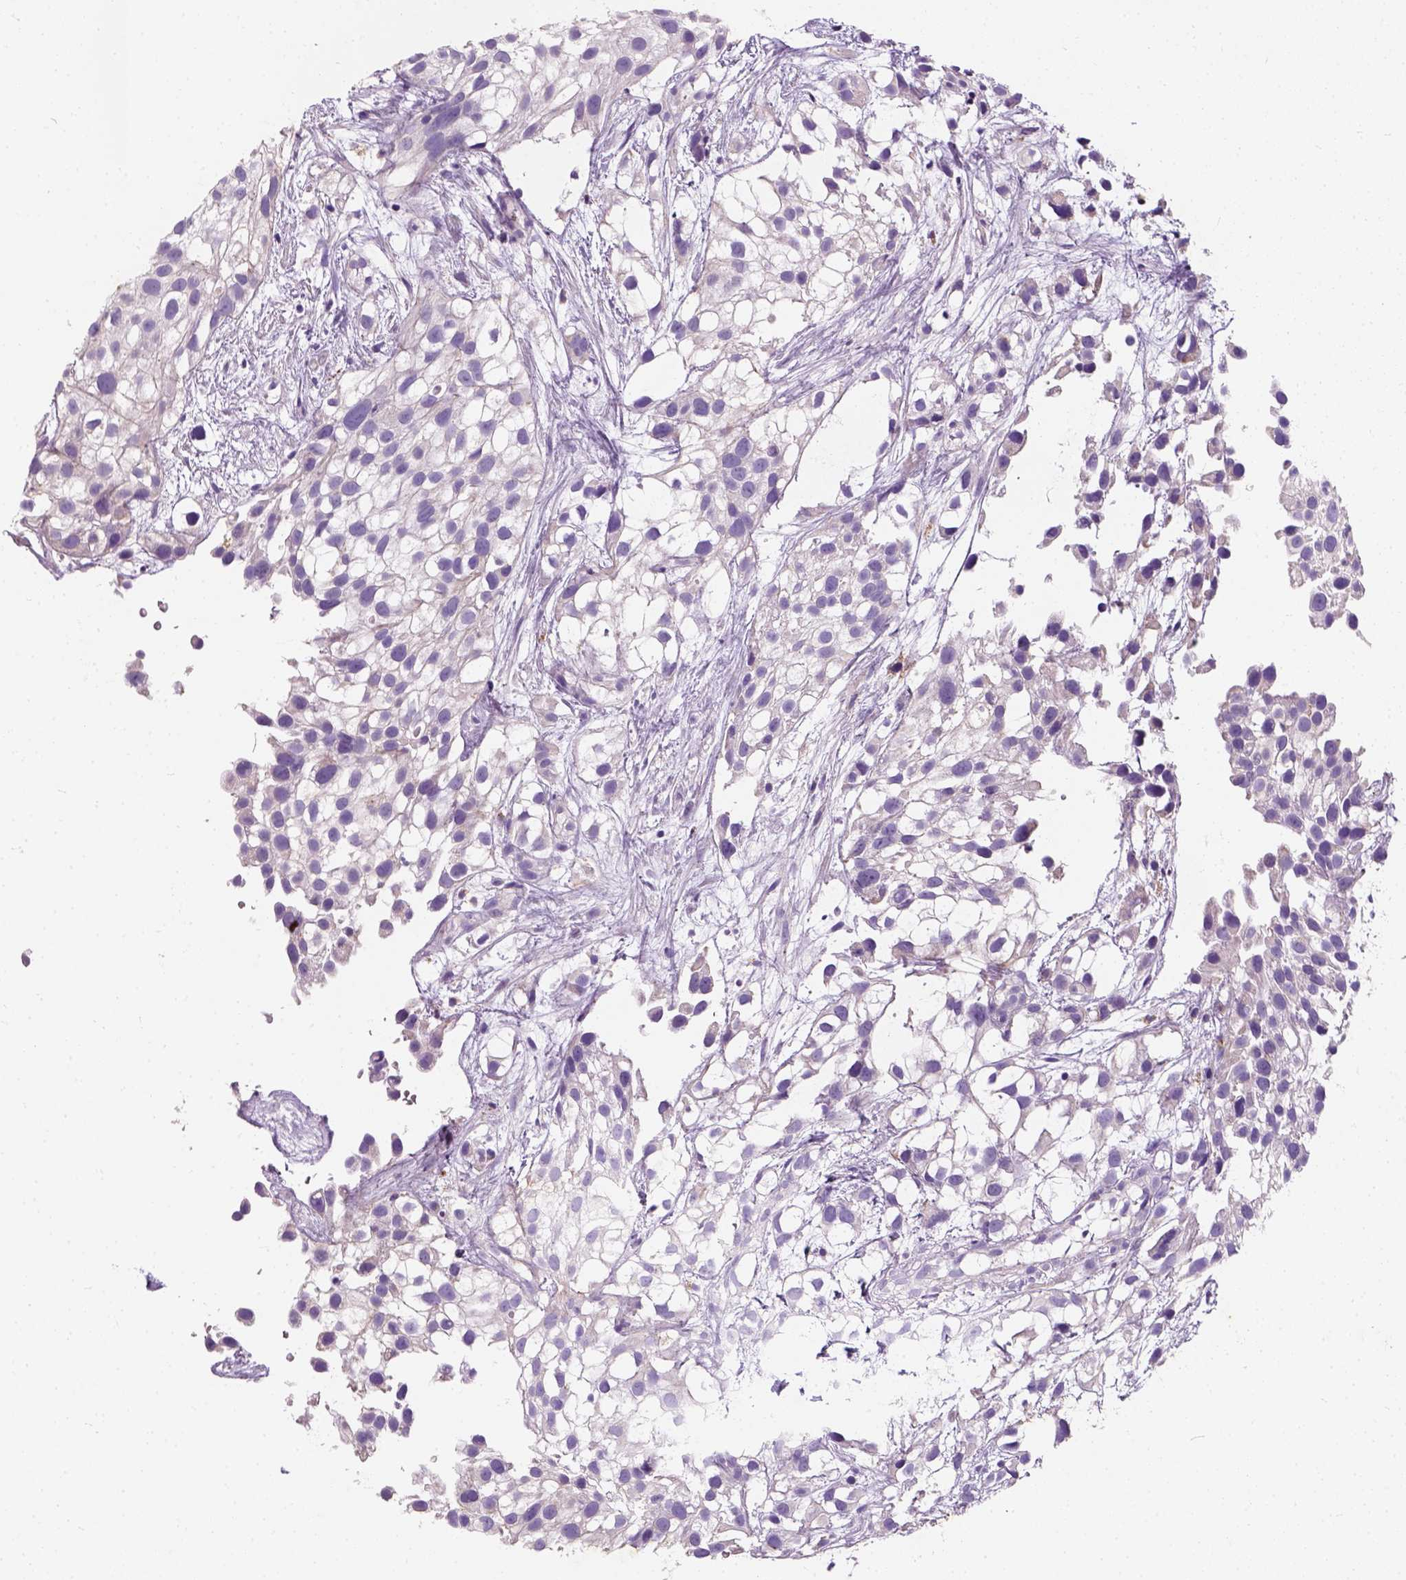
{"staining": {"intensity": "negative", "quantity": "none", "location": "none"}, "tissue": "urothelial cancer", "cell_type": "Tumor cells", "image_type": "cancer", "snomed": [{"axis": "morphology", "description": "Urothelial carcinoma, High grade"}, {"axis": "topography", "description": "Urinary bladder"}], "caption": "The micrograph reveals no staining of tumor cells in urothelial cancer. (Immunohistochemistry (ihc), brightfield microscopy, high magnification).", "gene": "CHODL", "patient": {"sex": "male", "age": 56}}